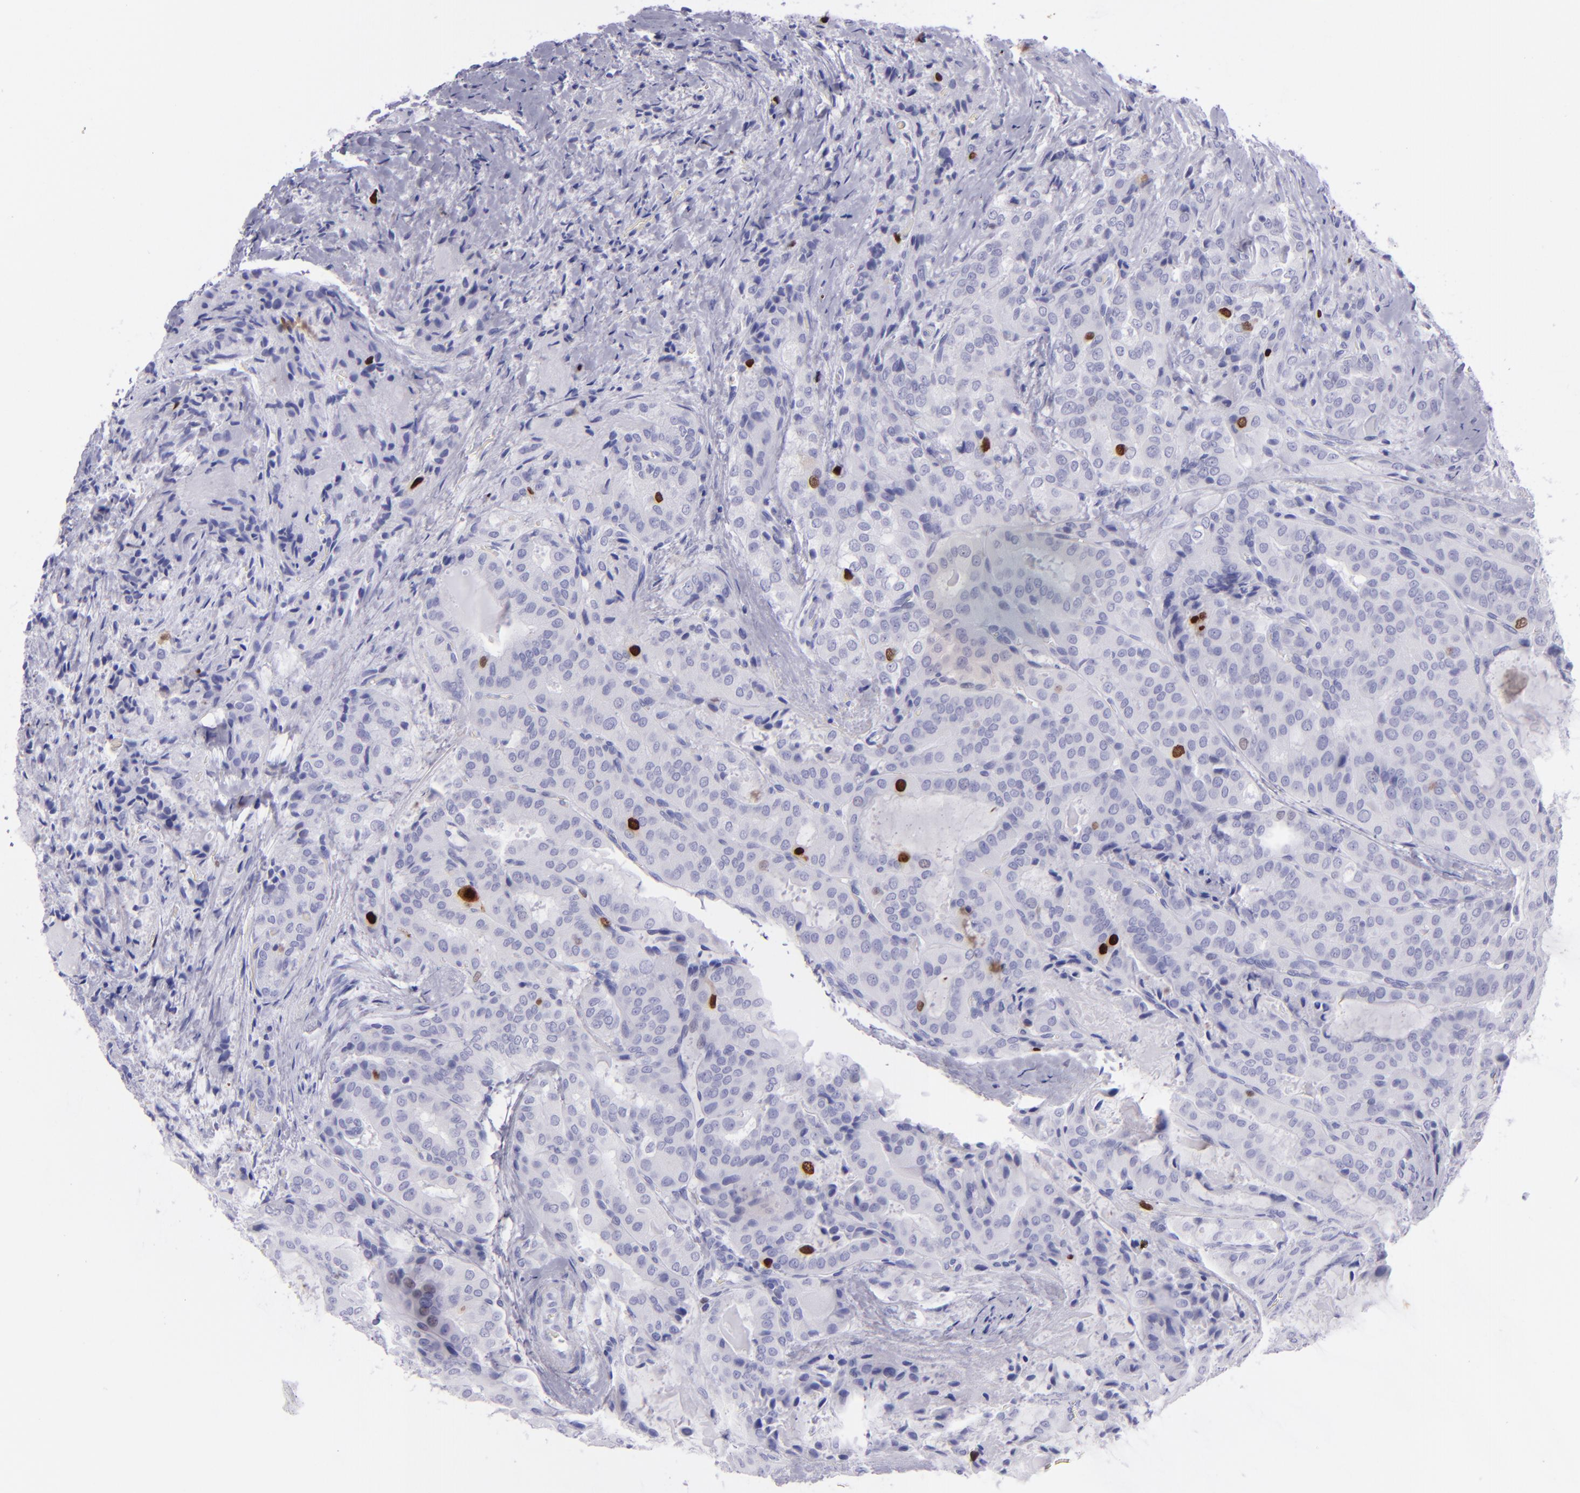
{"staining": {"intensity": "strong", "quantity": "<25%", "location": "nuclear"}, "tissue": "thyroid cancer", "cell_type": "Tumor cells", "image_type": "cancer", "snomed": [{"axis": "morphology", "description": "Papillary adenocarcinoma, NOS"}, {"axis": "topography", "description": "Thyroid gland"}], "caption": "DAB immunohistochemical staining of thyroid cancer exhibits strong nuclear protein staining in approximately <25% of tumor cells.", "gene": "TOP2A", "patient": {"sex": "female", "age": 71}}